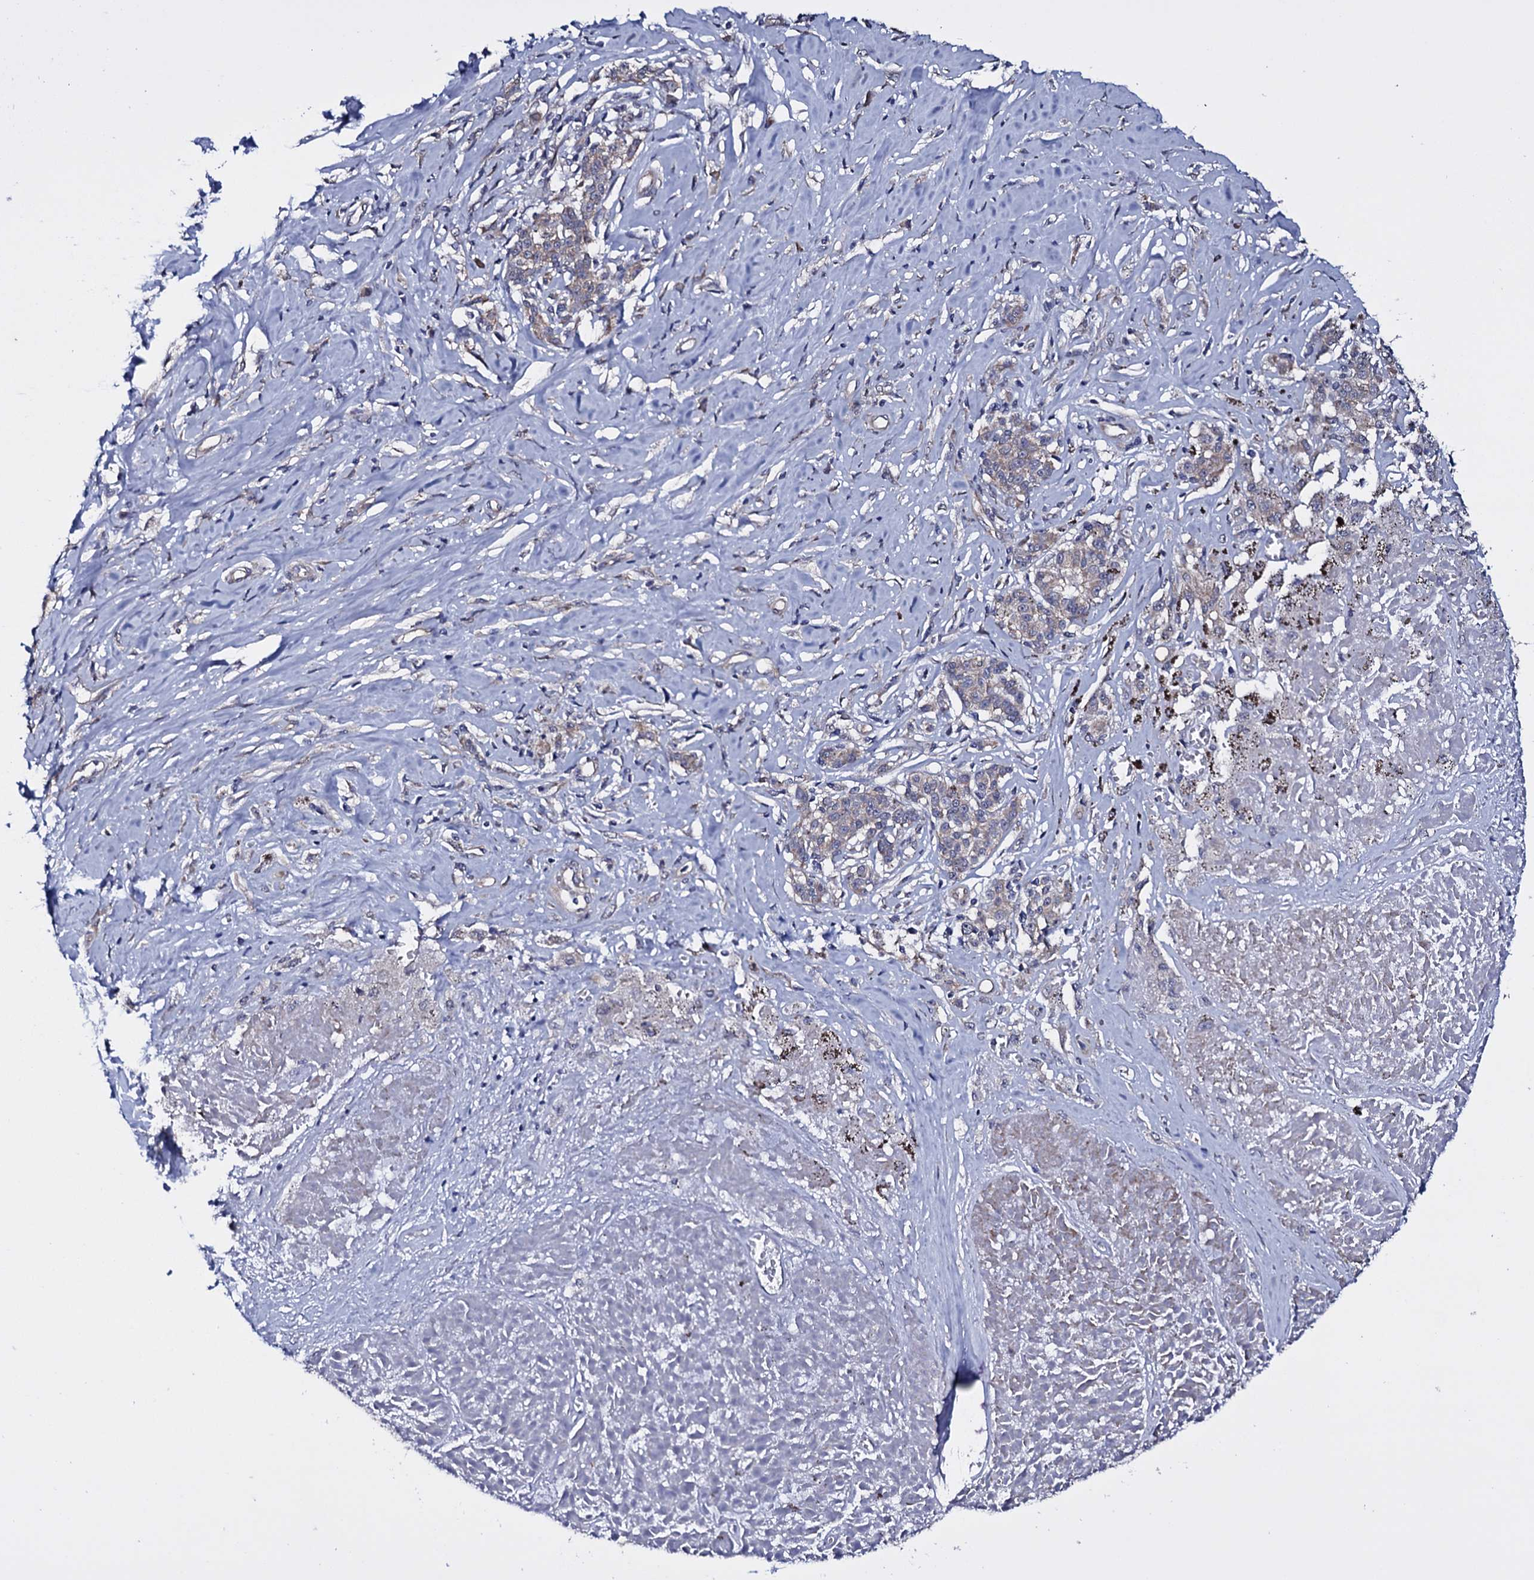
{"staining": {"intensity": "weak", "quantity": "<25%", "location": "cytoplasmic/membranous"}, "tissue": "melanoma", "cell_type": "Tumor cells", "image_type": "cancer", "snomed": [{"axis": "morphology", "description": "Malignant melanoma, NOS"}, {"axis": "topography", "description": "Skin"}], "caption": "This is an immunohistochemistry (IHC) micrograph of melanoma. There is no staining in tumor cells.", "gene": "GAREM1", "patient": {"sex": "female", "age": 72}}